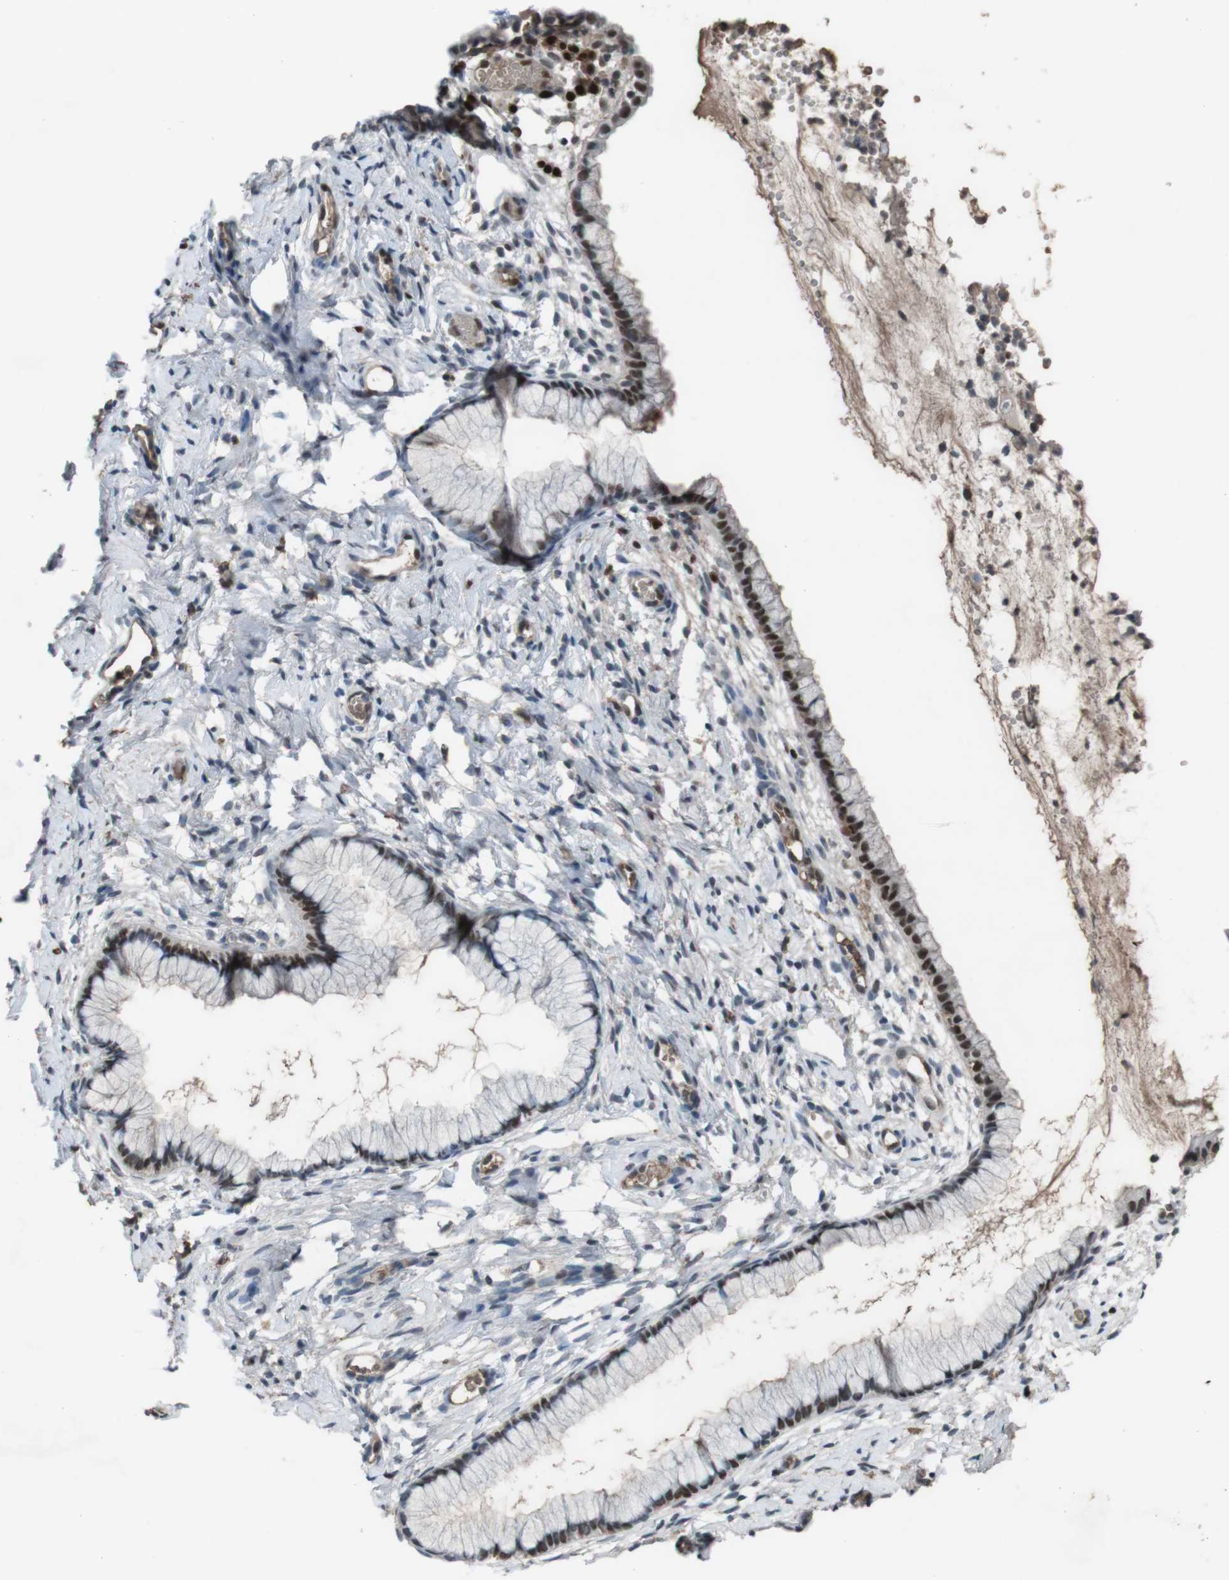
{"staining": {"intensity": "strong", "quantity": ">75%", "location": "nuclear"}, "tissue": "cervix", "cell_type": "Glandular cells", "image_type": "normal", "snomed": [{"axis": "morphology", "description": "Normal tissue, NOS"}, {"axis": "topography", "description": "Cervix"}], "caption": "Immunohistochemistry staining of unremarkable cervix, which demonstrates high levels of strong nuclear positivity in approximately >75% of glandular cells indicating strong nuclear protein positivity. The staining was performed using DAB (brown) for protein detection and nuclei were counterstained in hematoxylin (blue).", "gene": "SUB1", "patient": {"sex": "female", "age": 65}}